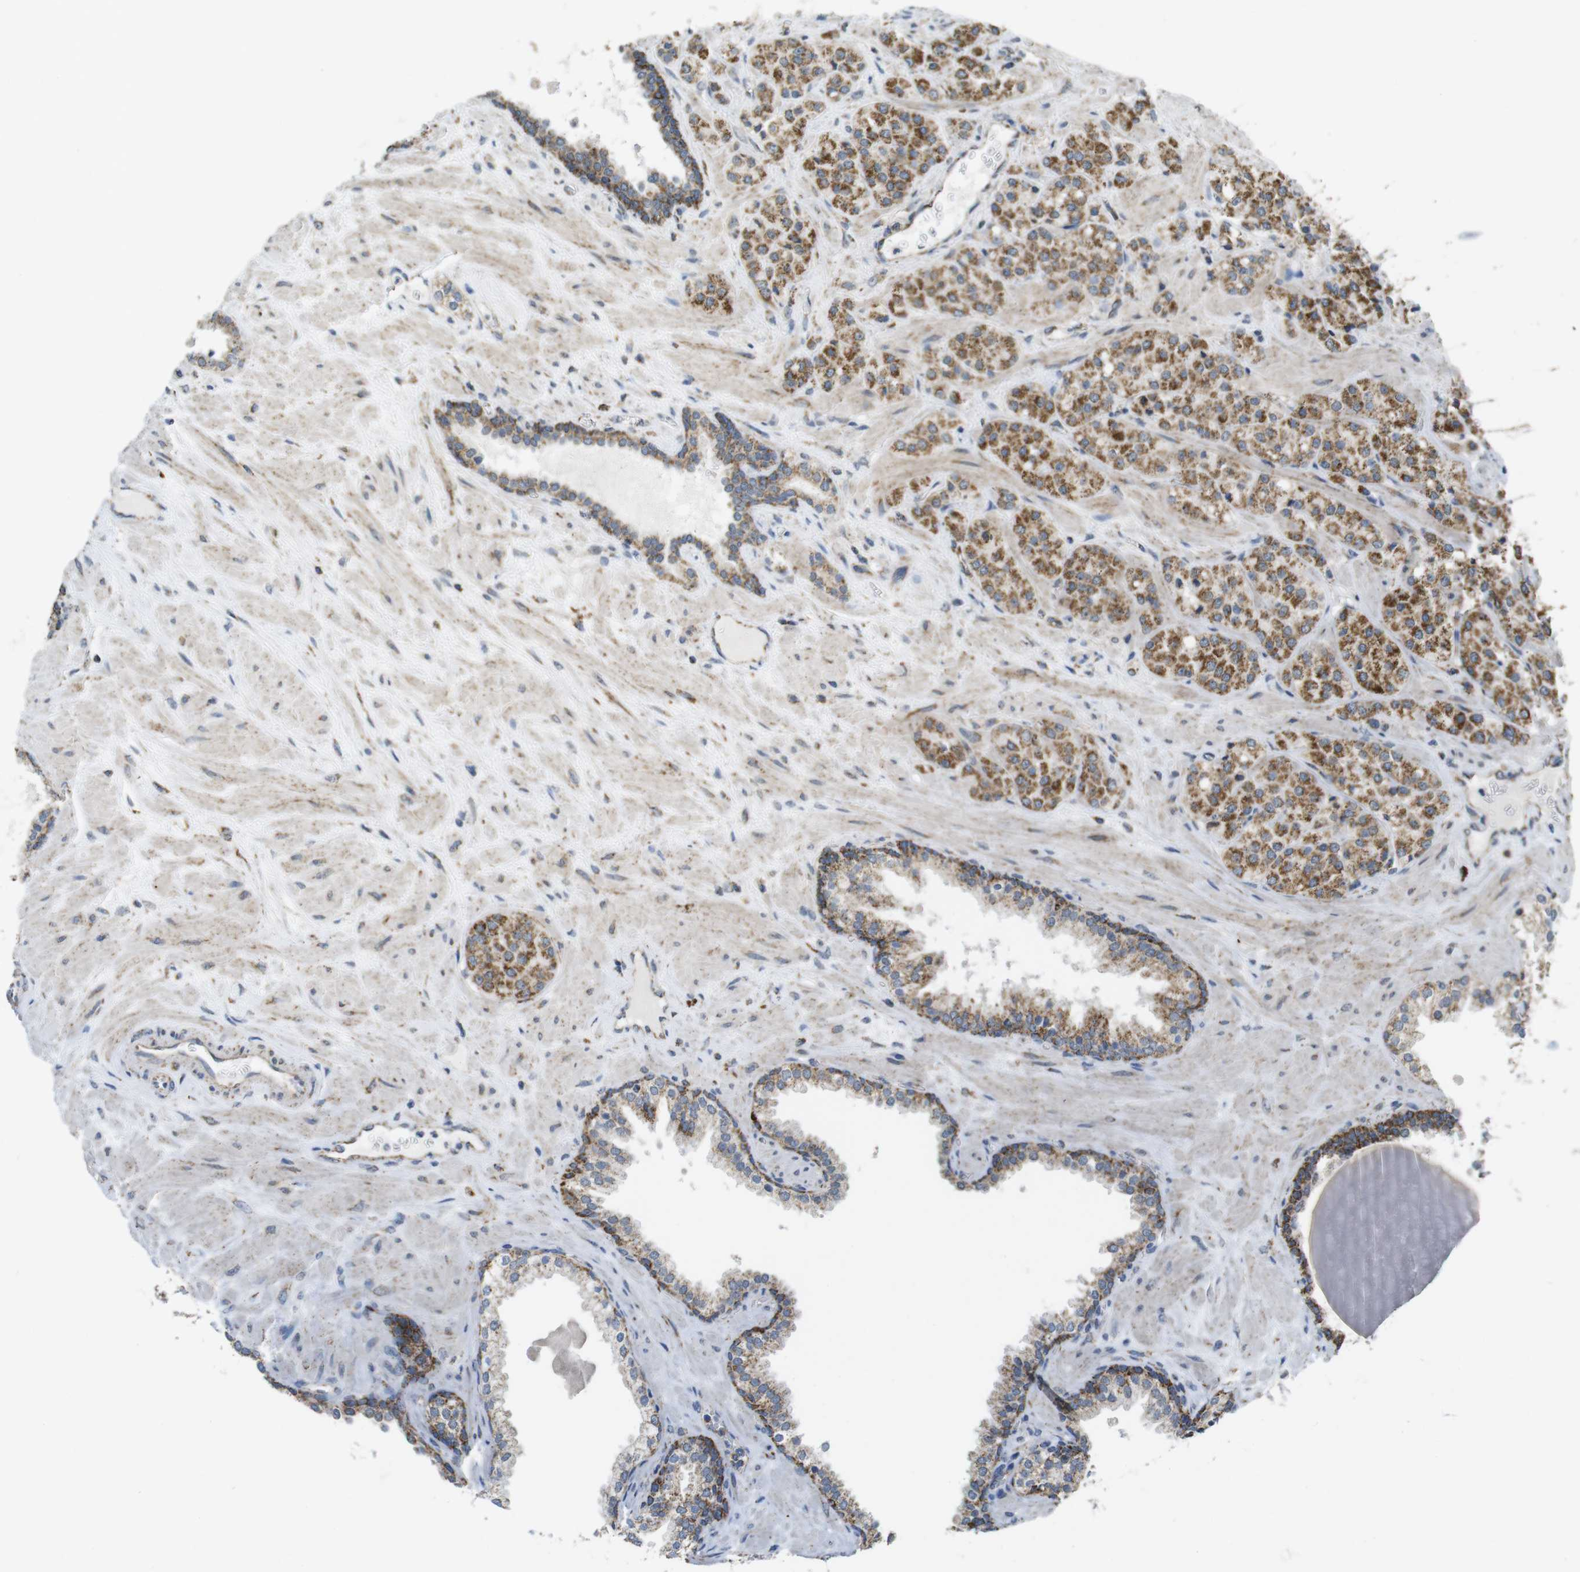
{"staining": {"intensity": "moderate", "quantity": ">75%", "location": "cytoplasmic/membranous"}, "tissue": "prostate cancer", "cell_type": "Tumor cells", "image_type": "cancer", "snomed": [{"axis": "morphology", "description": "Adenocarcinoma, High grade"}, {"axis": "topography", "description": "Prostate"}], "caption": "Protein staining of prostate cancer tissue demonstrates moderate cytoplasmic/membranous staining in about >75% of tumor cells.", "gene": "CALHM2", "patient": {"sex": "male", "age": 64}}